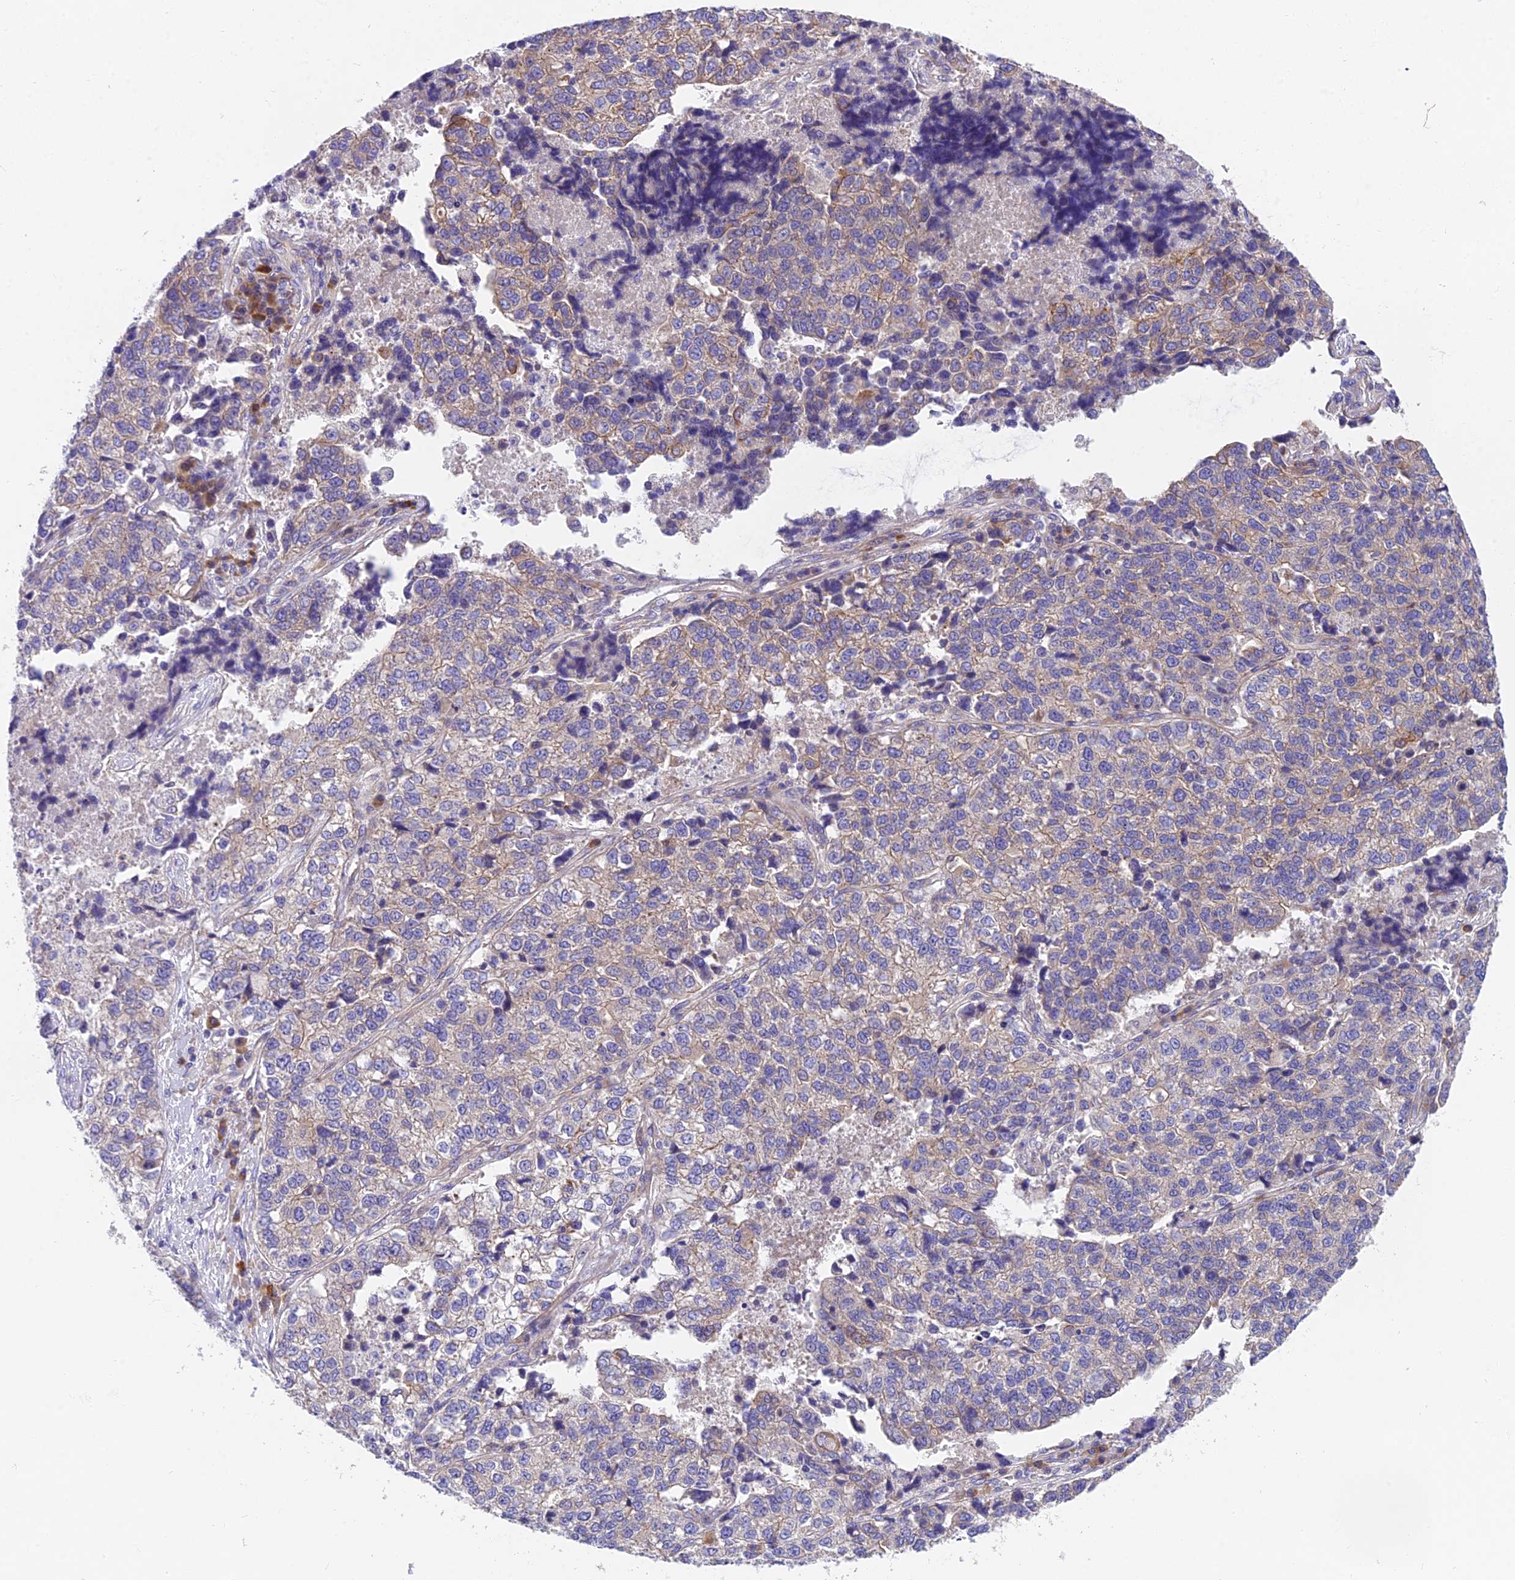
{"staining": {"intensity": "weak", "quantity": "25%-75%", "location": "cytoplasmic/membranous"}, "tissue": "lung cancer", "cell_type": "Tumor cells", "image_type": "cancer", "snomed": [{"axis": "morphology", "description": "Adenocarcinoma, NOS"}, {"axis": "topography", "description": "Lung"}], "caption": "The histopathology image reveals immunohistochemical staining of lung cancer. There is weak cytoplasmic/membranous positivity is appreciated in about 25%-75% of tumor cells.", "gene": "MVB12A", "patient": {"sex": "male", "age": 49}}